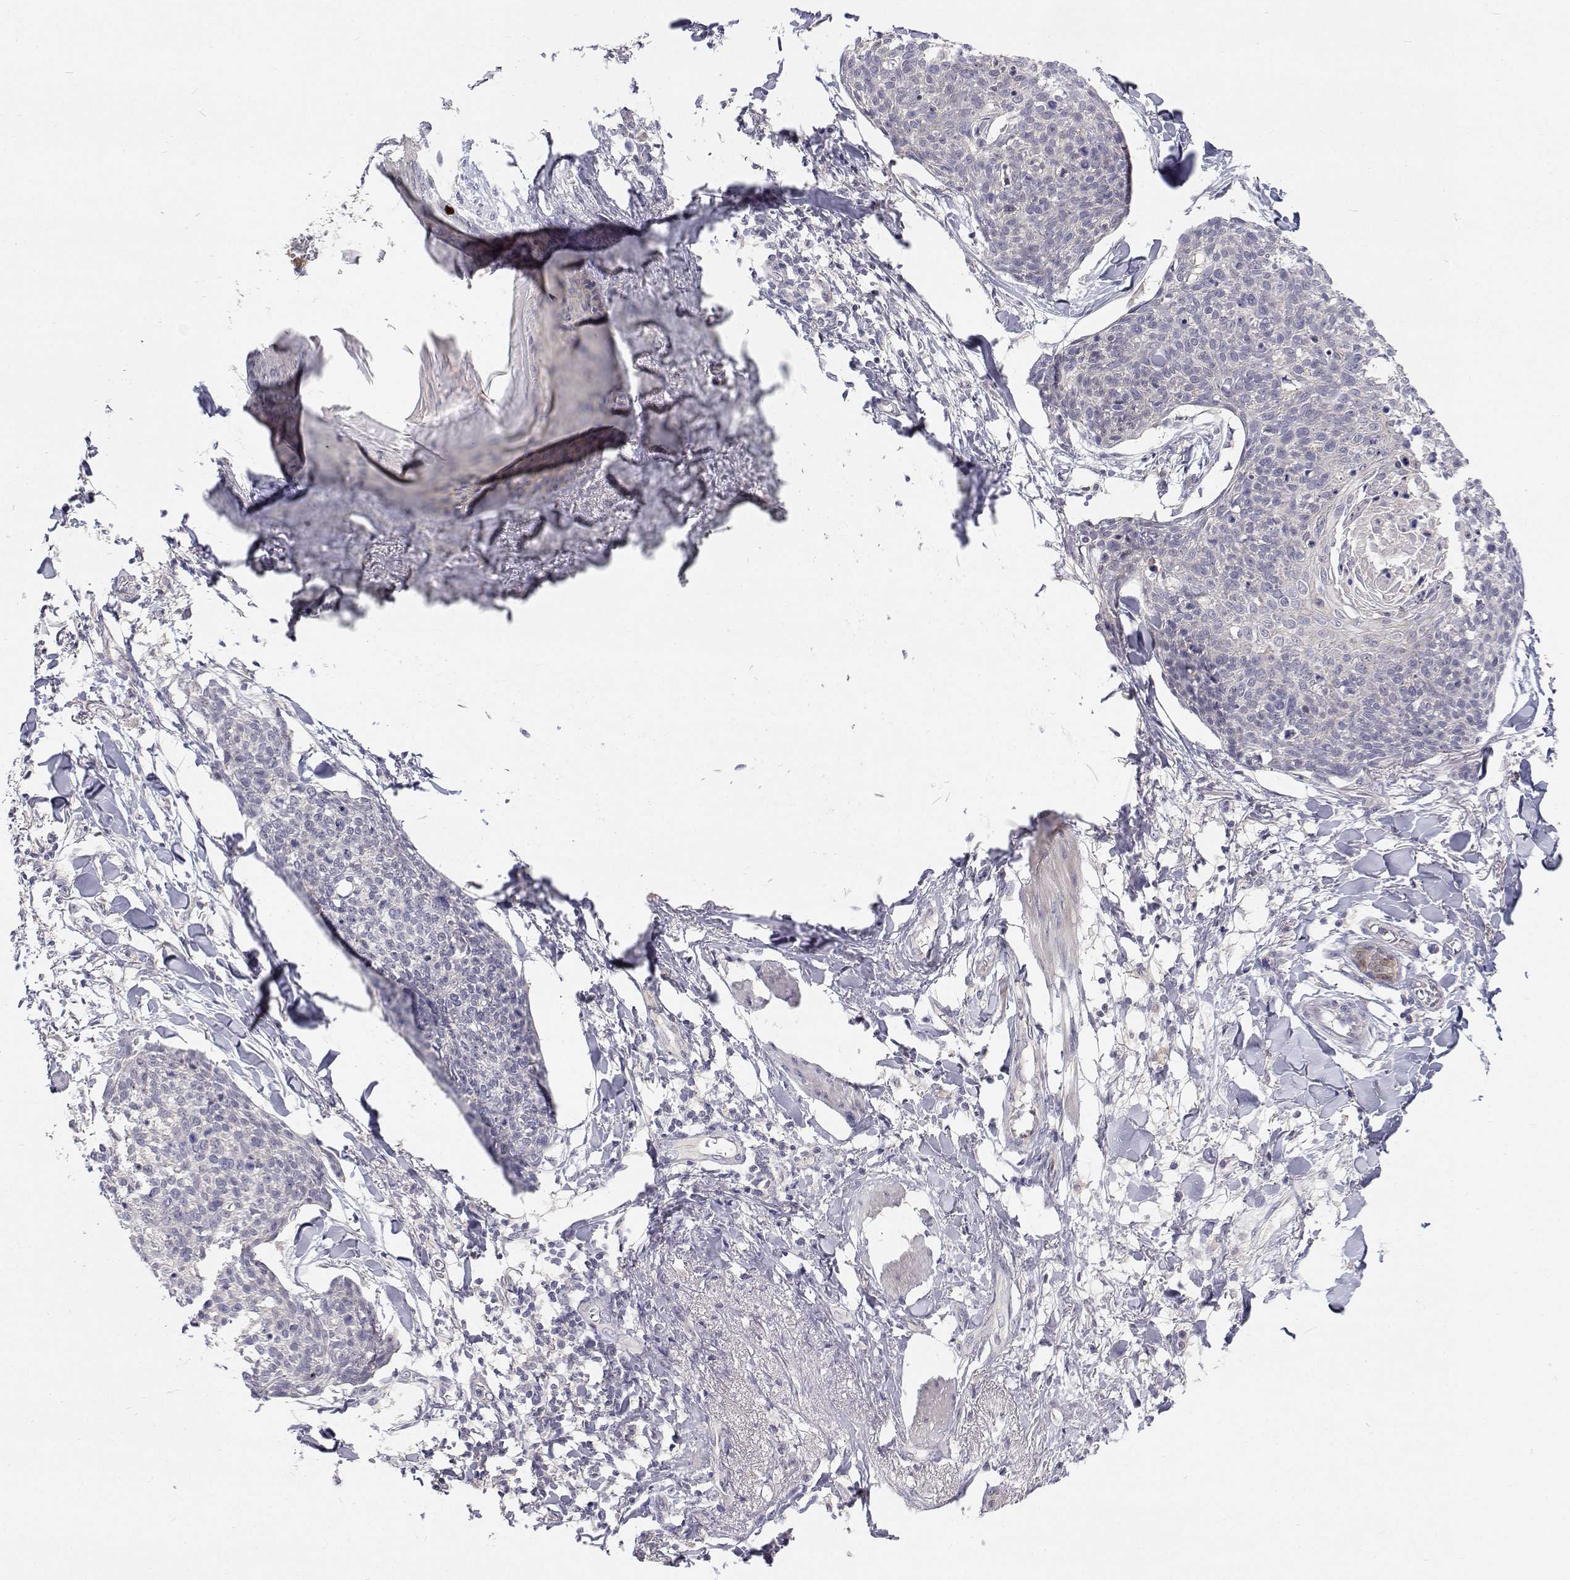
{"staining": {"intensity": "negative", "quantity": "none", "location": "none"}, "tissue": "skin cancer", "cell_type": "Tumor cells", "image_type": "cancer", "snomed": [{"axis": "morphology", "description": "Squamous cell carcinoma, NOS"}, {"axis": "topography", "description": "Skin"}, {"axis": "topography", "description": "Vulva"}], "caption": "Tumor cells show no significant positivity in skin cancer. (DAB (3,3'-diaminobenzidine) IHC visualized using brightfield microscopy, high magnification).", "gene": "MYPN", "patient": {"sex": "female", "age": 75}}